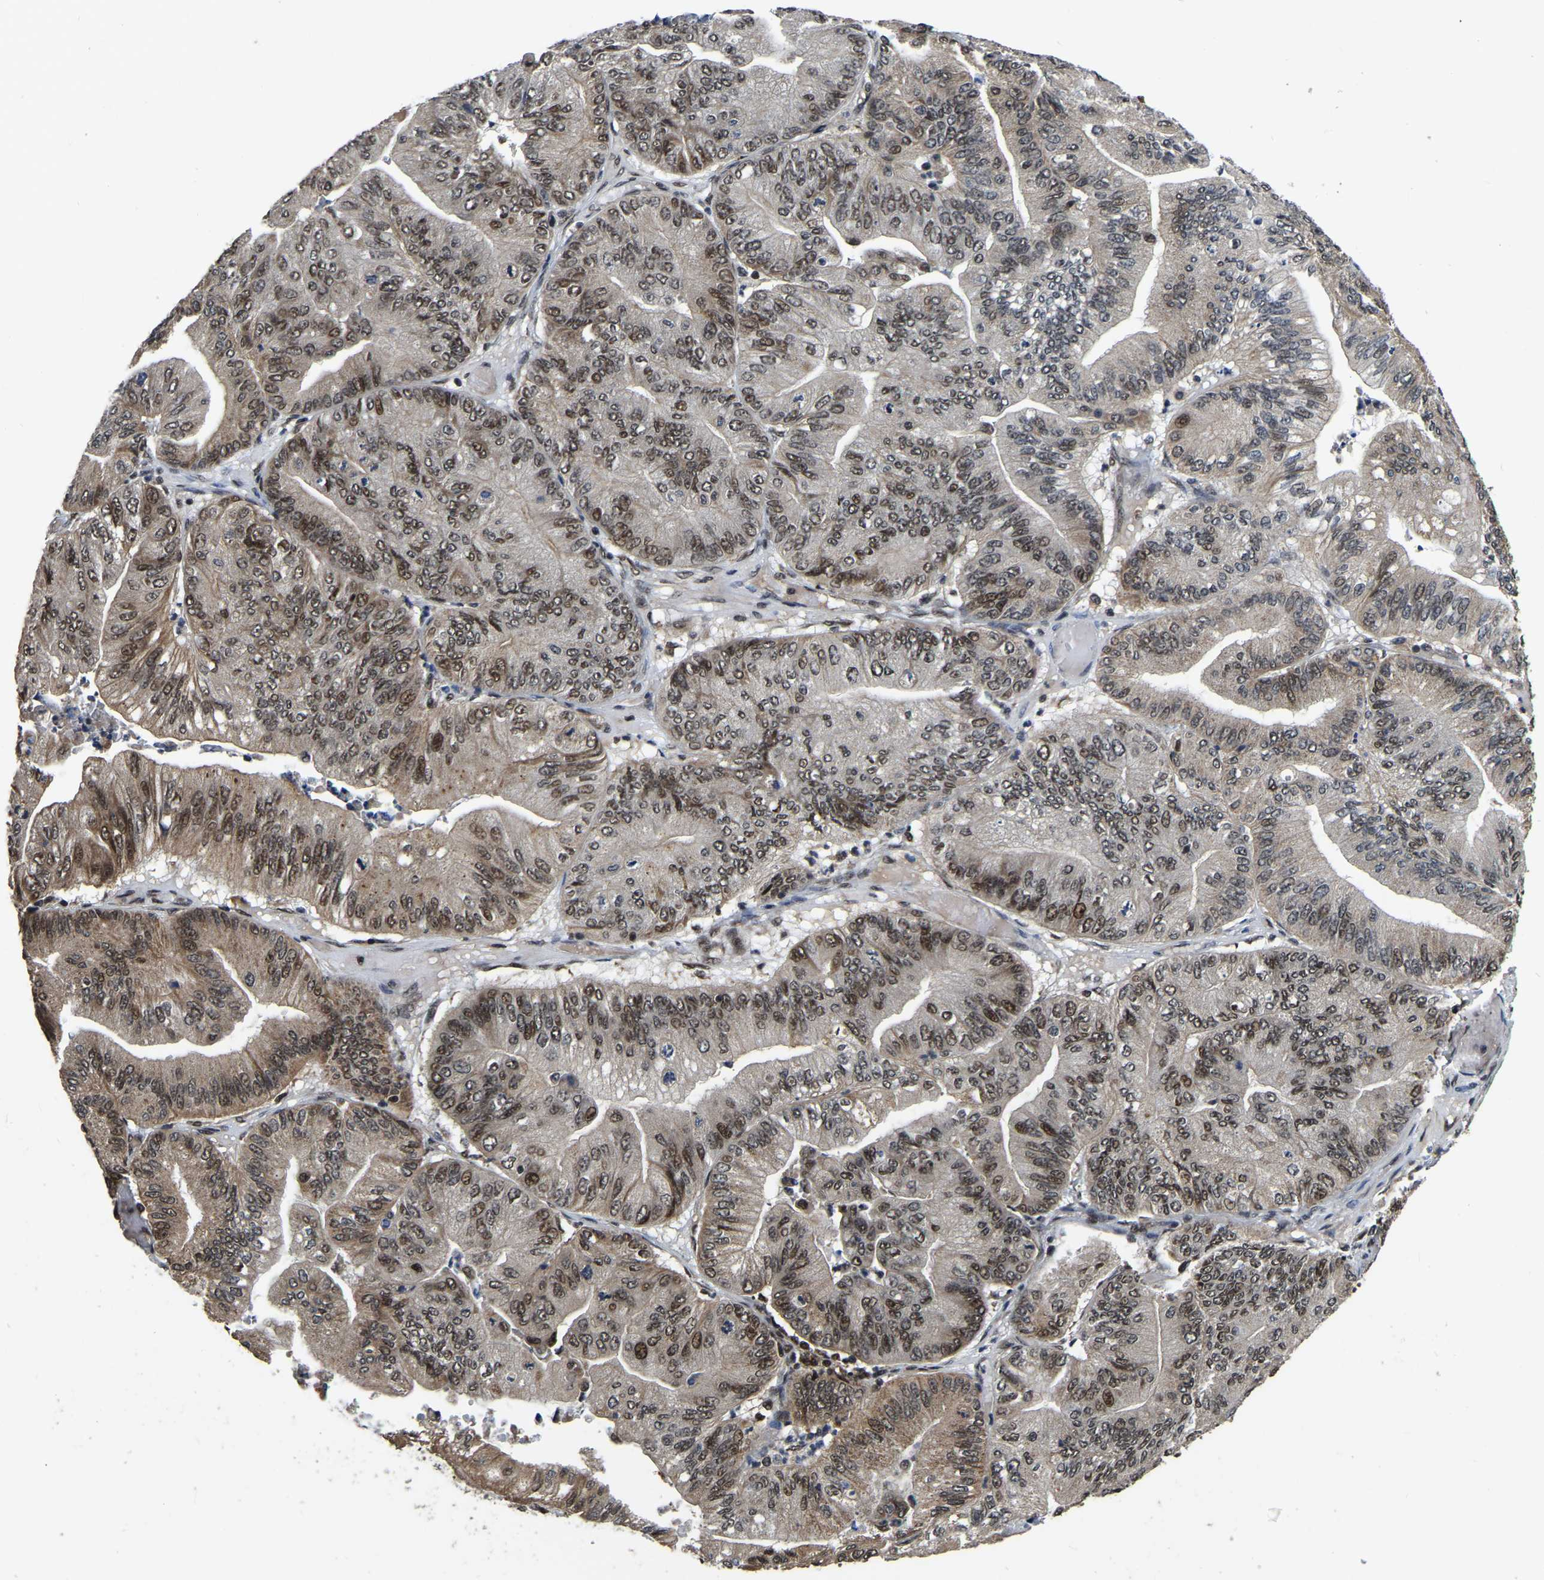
{"staining": {"intensity": "moderate", "quantity": ">75%", "location": "nuclear"}, "tissue": "ovarian cancer", "cell_type": "Tumor cells", "image_type": "cancer", "snomed": [{"axis": "morphology", "description": "Cystadenocarcinoma, mucinous, NOS"}, {"axis": "topography", "description": "Ovary"}], "caption": "The immunohistochemical stain shows moderate nuclear staining in tumor cells of ovarian cancer tissue.", "gene": "CIAO1", "patient": {"sex": "female", "age": 61}}